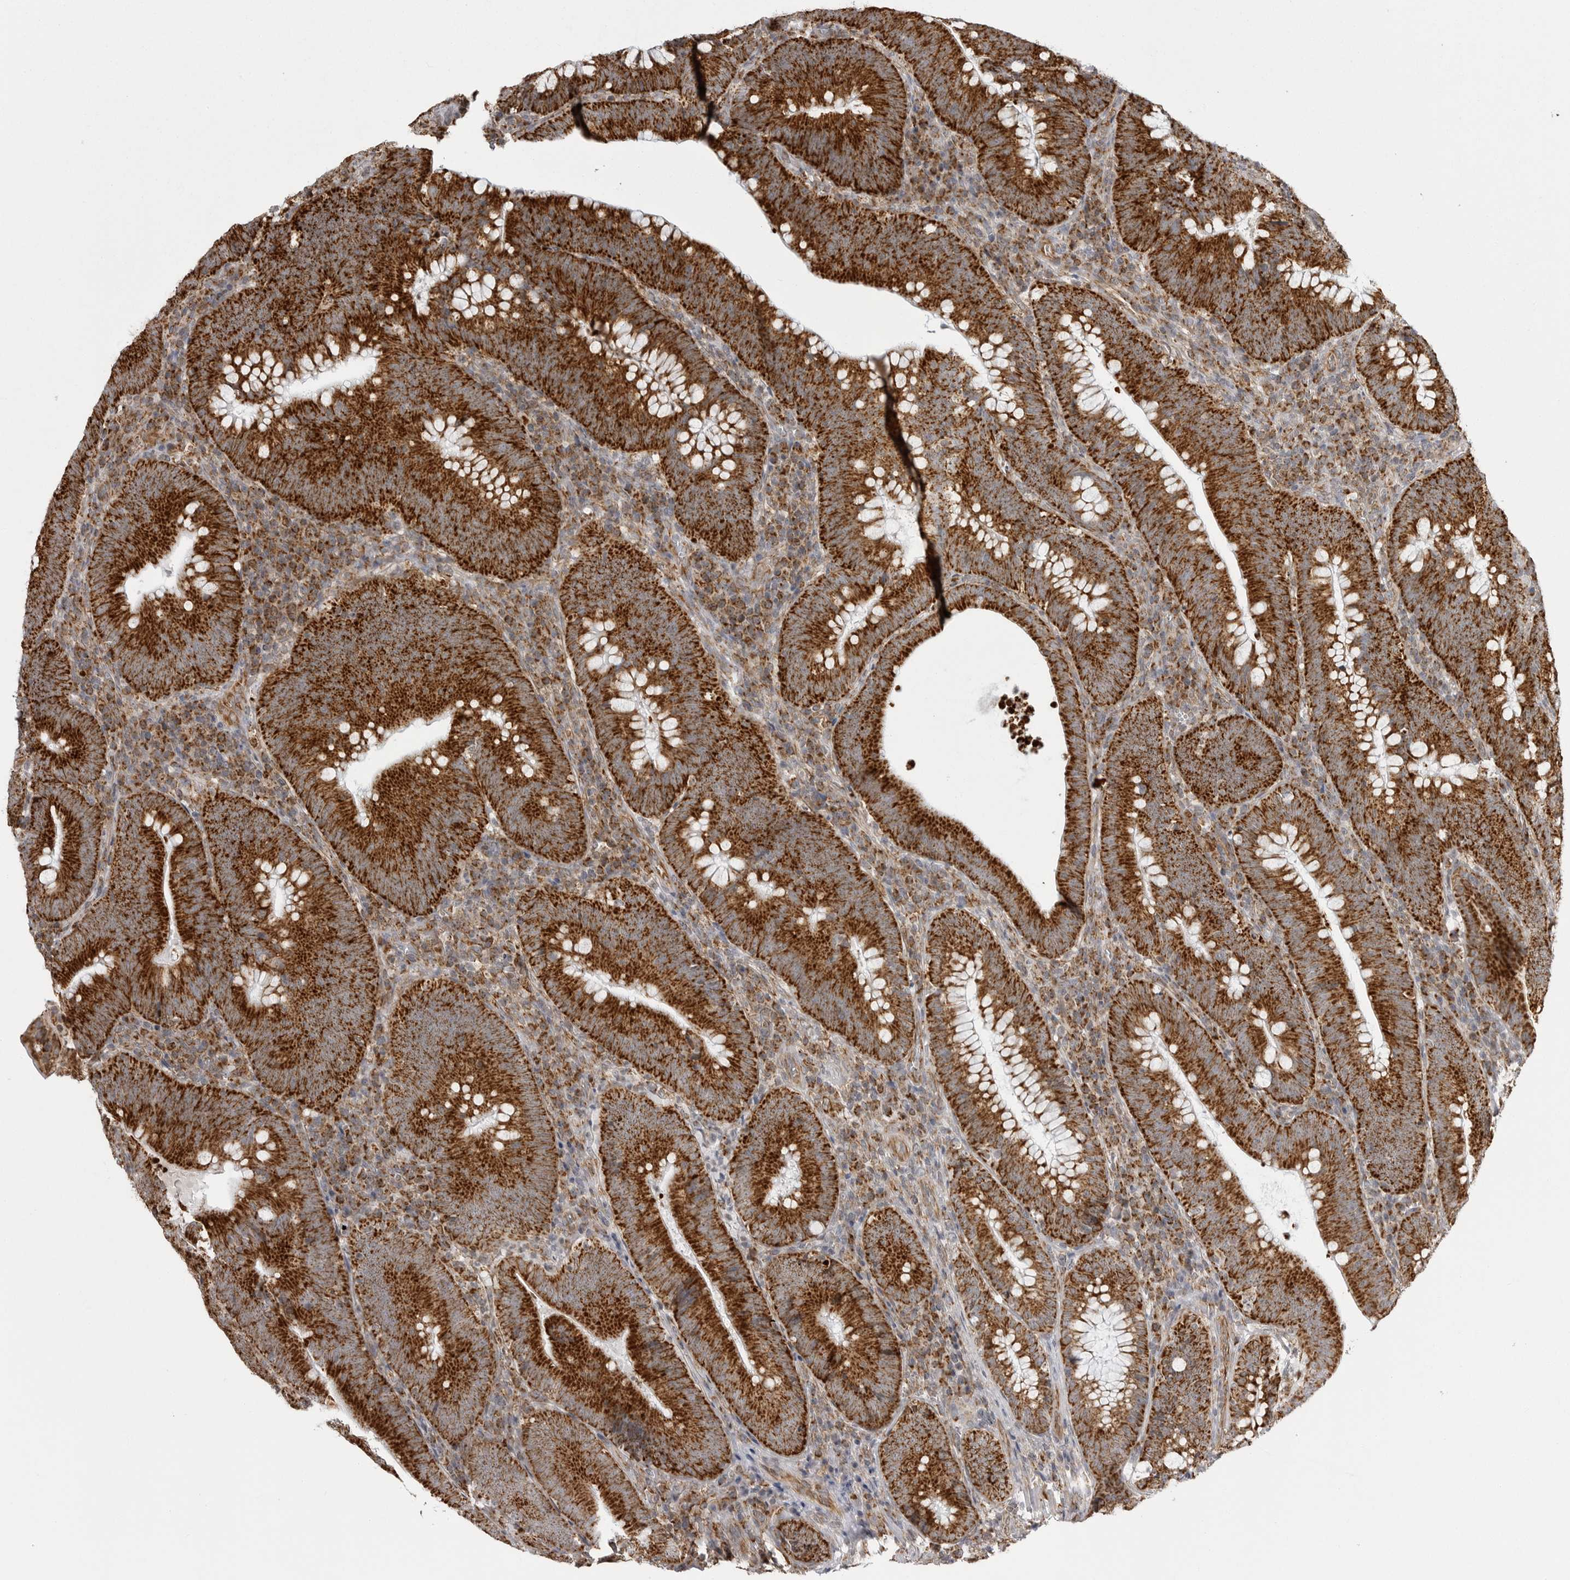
{"staining": {"intensity": "strong", "quantity": ">75%", "location": "cytoplasmic/membranous"}, "tissue": "colorectal cancer", "cell_type": "Tumor cells", "image_type": "cancer", "snomed": [{"axis": "morphology", "description": "Normal tissue, NOS"}, {"axis": "topography", "description": "Colon"}], "caption": "Strong cytoplasmic/membranous protein staining is seen in approximately >75% of tumor cells in colorectal cancer.", "gene": "FH", "patient": {"sex": "female", "age": 82}}